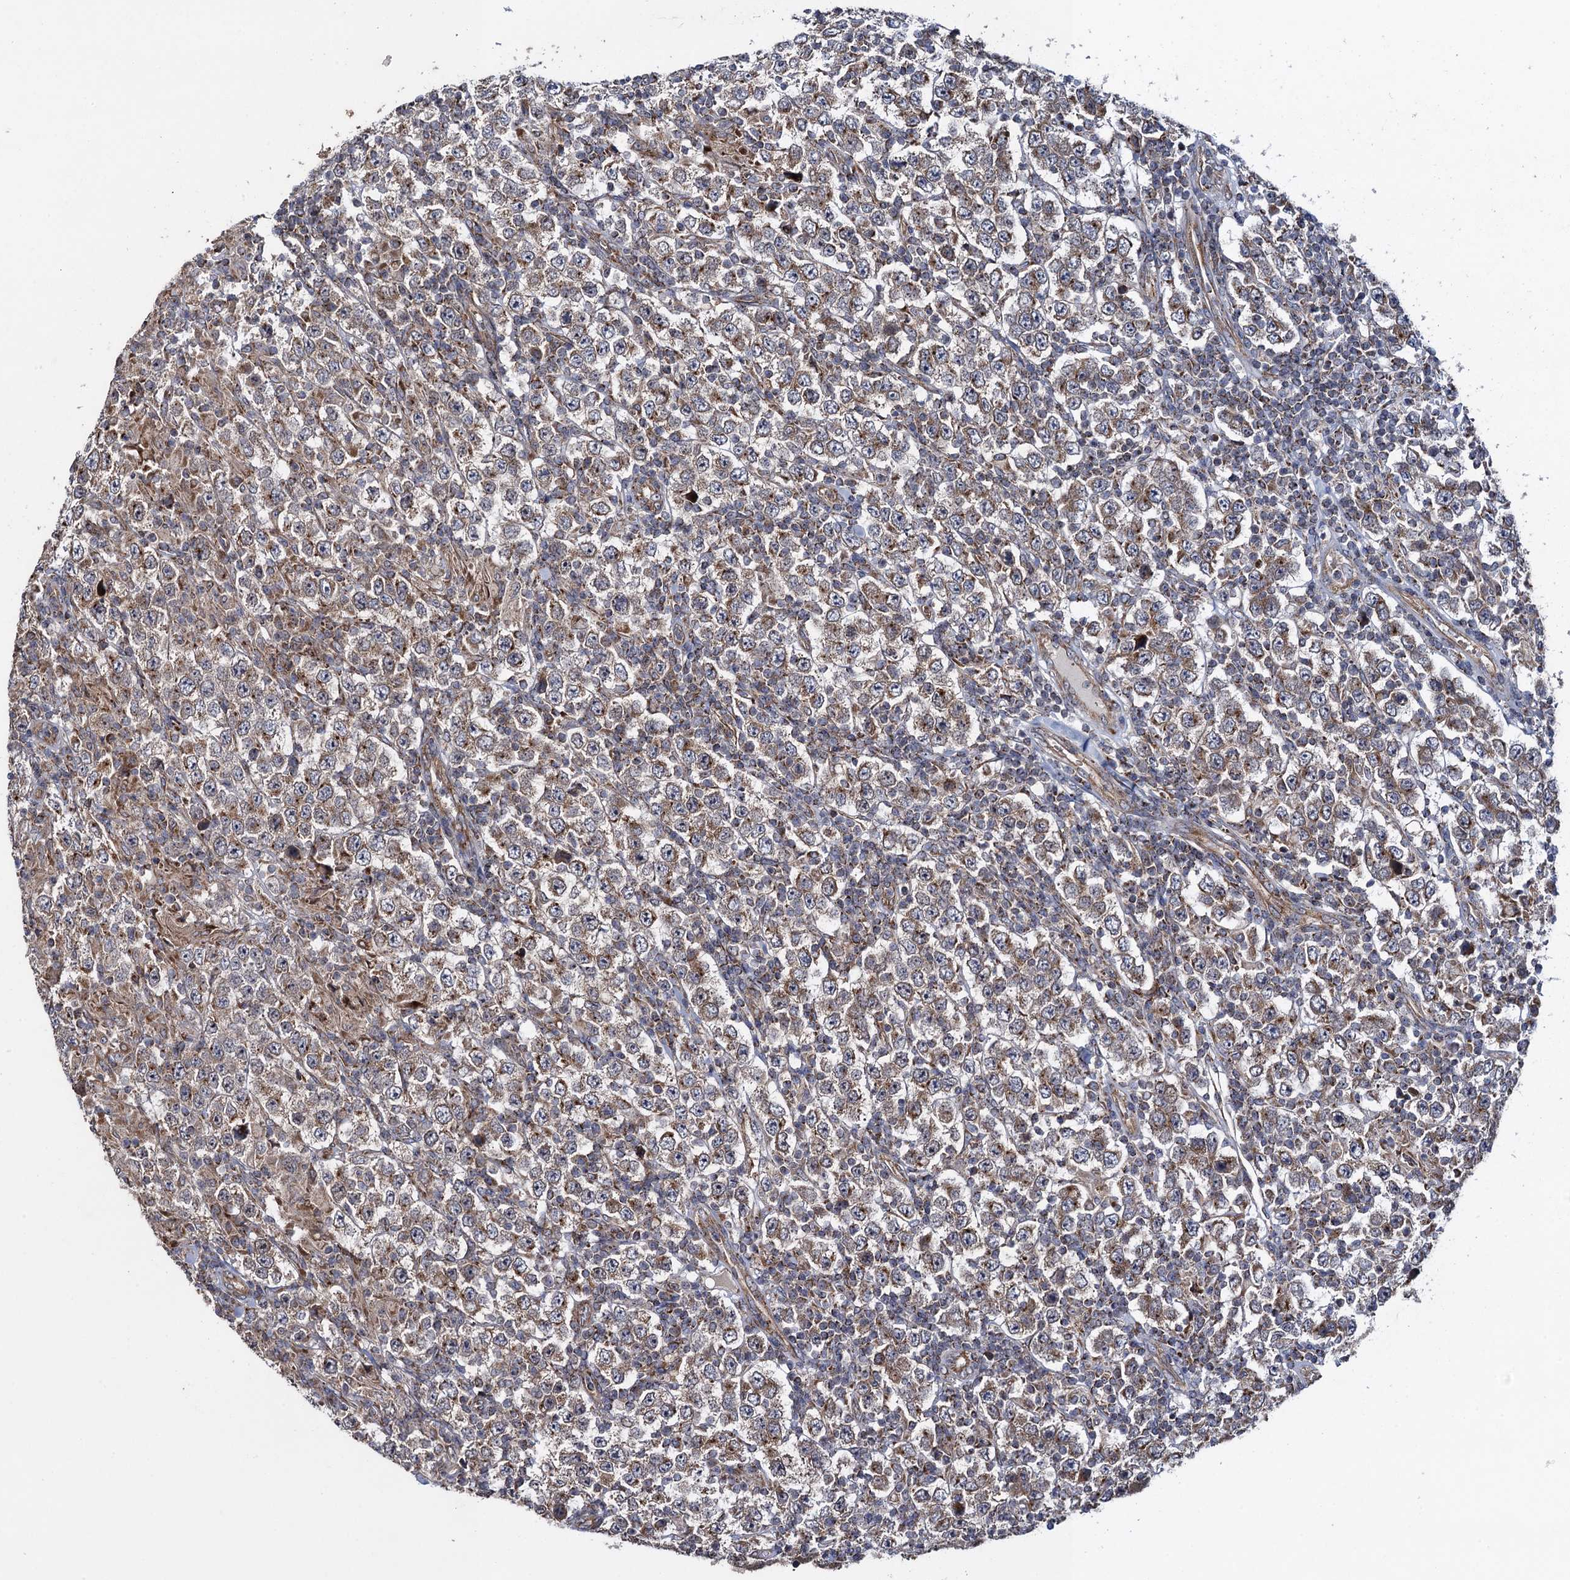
{"staining": {"intensity": "moderate", "quantity": "25%-75%", "location": "cytoplasmic/membranous"}, "tissue": "testis cancer", "cell_type": "Tumor cells", "image_type": "cancer", "snomed": [{"axis": "morphology", "description": "Normal tissue, NOS"}, {"axis": "morphology", "description": "Urothelial carcinoma, High grade"}, {"axis": "morphology", "description": "Seminoma, NOS"}, {"axis": "morphology", "description": "Carcinoma, Embryonal, NOS"}, {"axis": "topography", "description": "Urinary bladder"}, {"axis": "topography", "description": "Testis"}], "caption": "Moderate cytoplasmic/membranous protein staining is seen in approximately 25%-75% of tumor cells in testis embryonal carcinoma. (DAB IHC, brown staining for protein, blue staining for nuclei).", "gene": "HAUS1", "patient": {"sex": "male", "age": 41}}